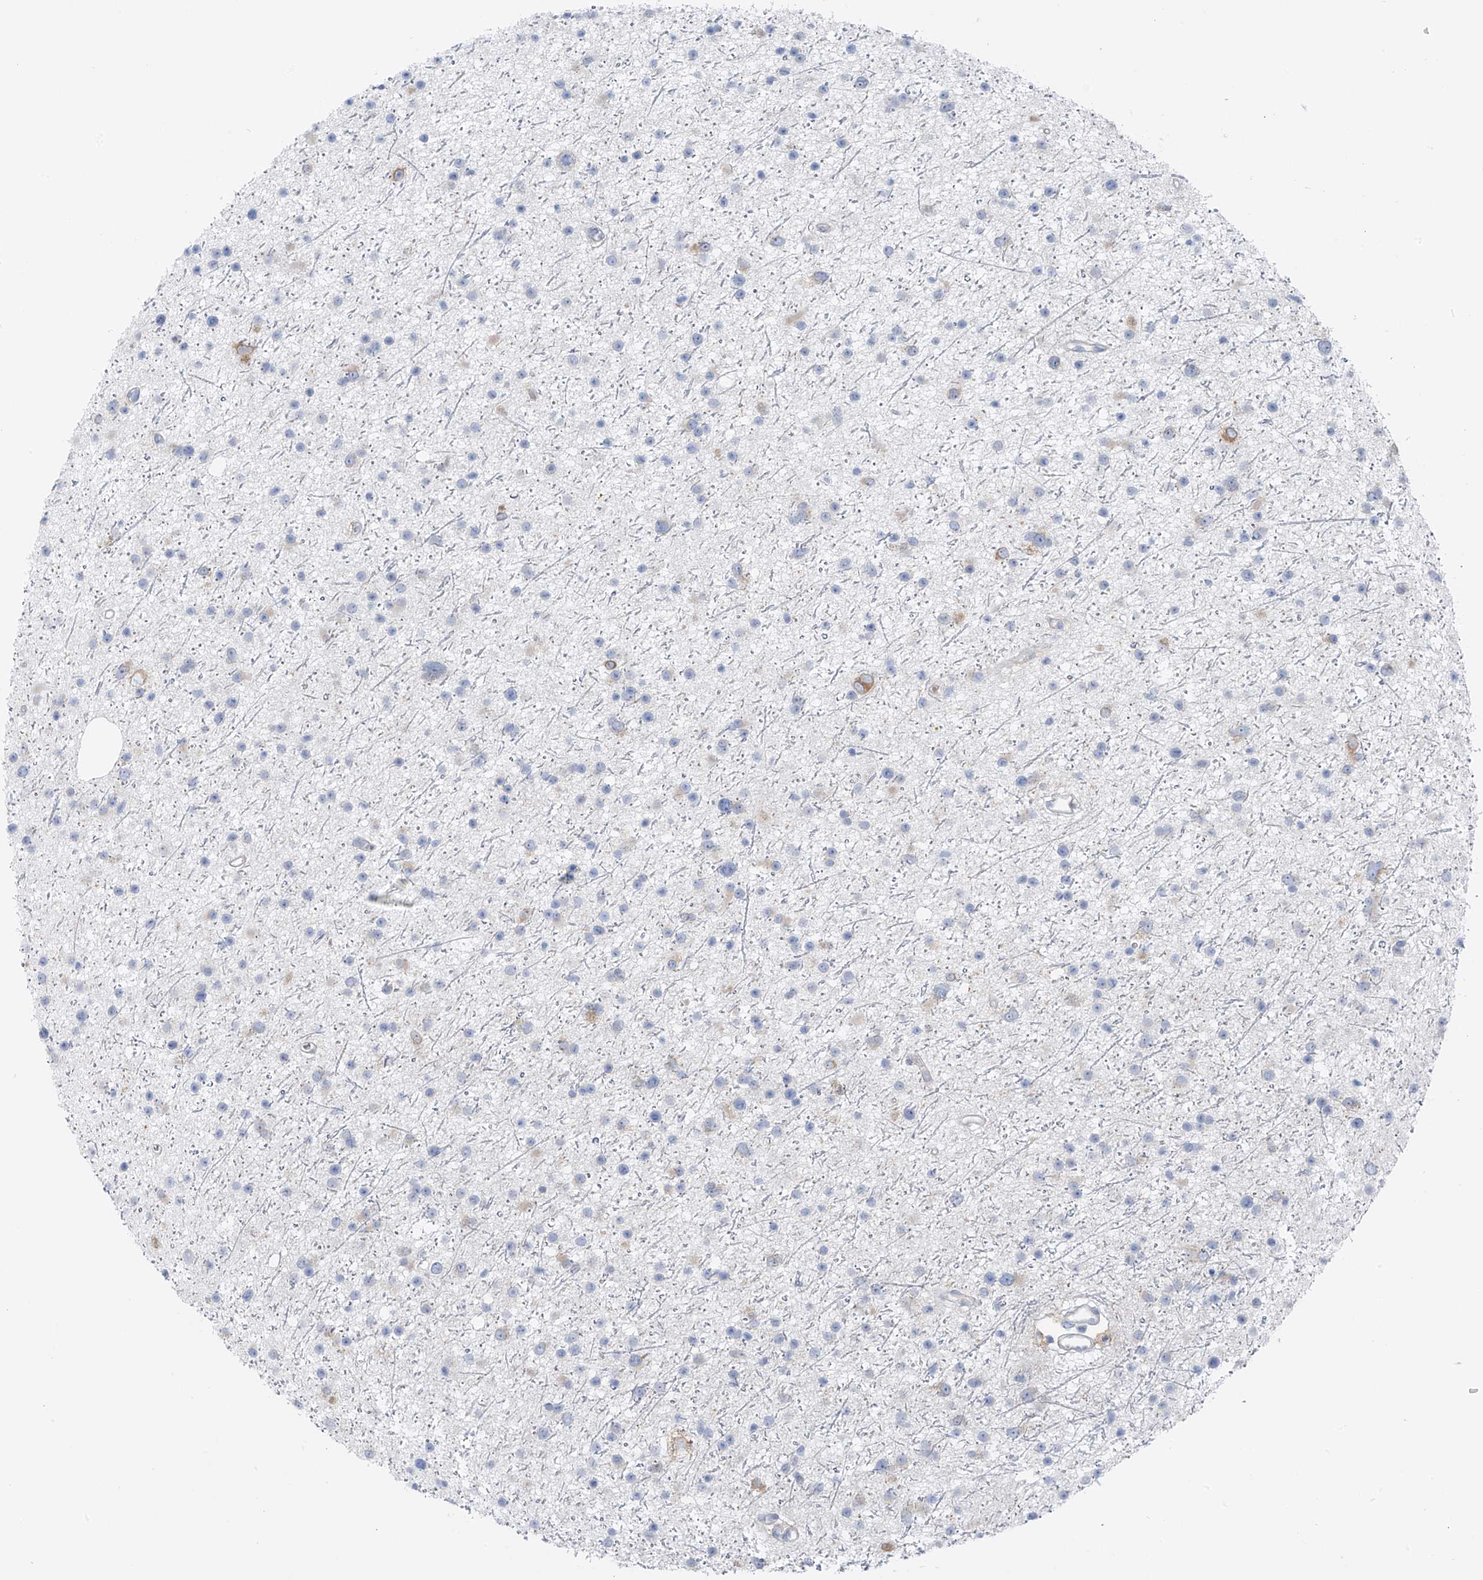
{"staining": {"intensity": "negative", "quantity": "none", "location": "none"}, "tissue": "glioma", "cell_type": "Tumor cells", "image_type": "cancer", "snomed": [{"axis": "morphology", "description": "Glioma, malignant, Low grade"}, {"axis": "topography", "description": "Cerebral cortex"}], "caption": "A histopathology image of human low-grade glioma (malignant) is negative for staining in tumor cells.", "gene": "POMGNT2", "patient": {"sex": "female", "age": 39}}